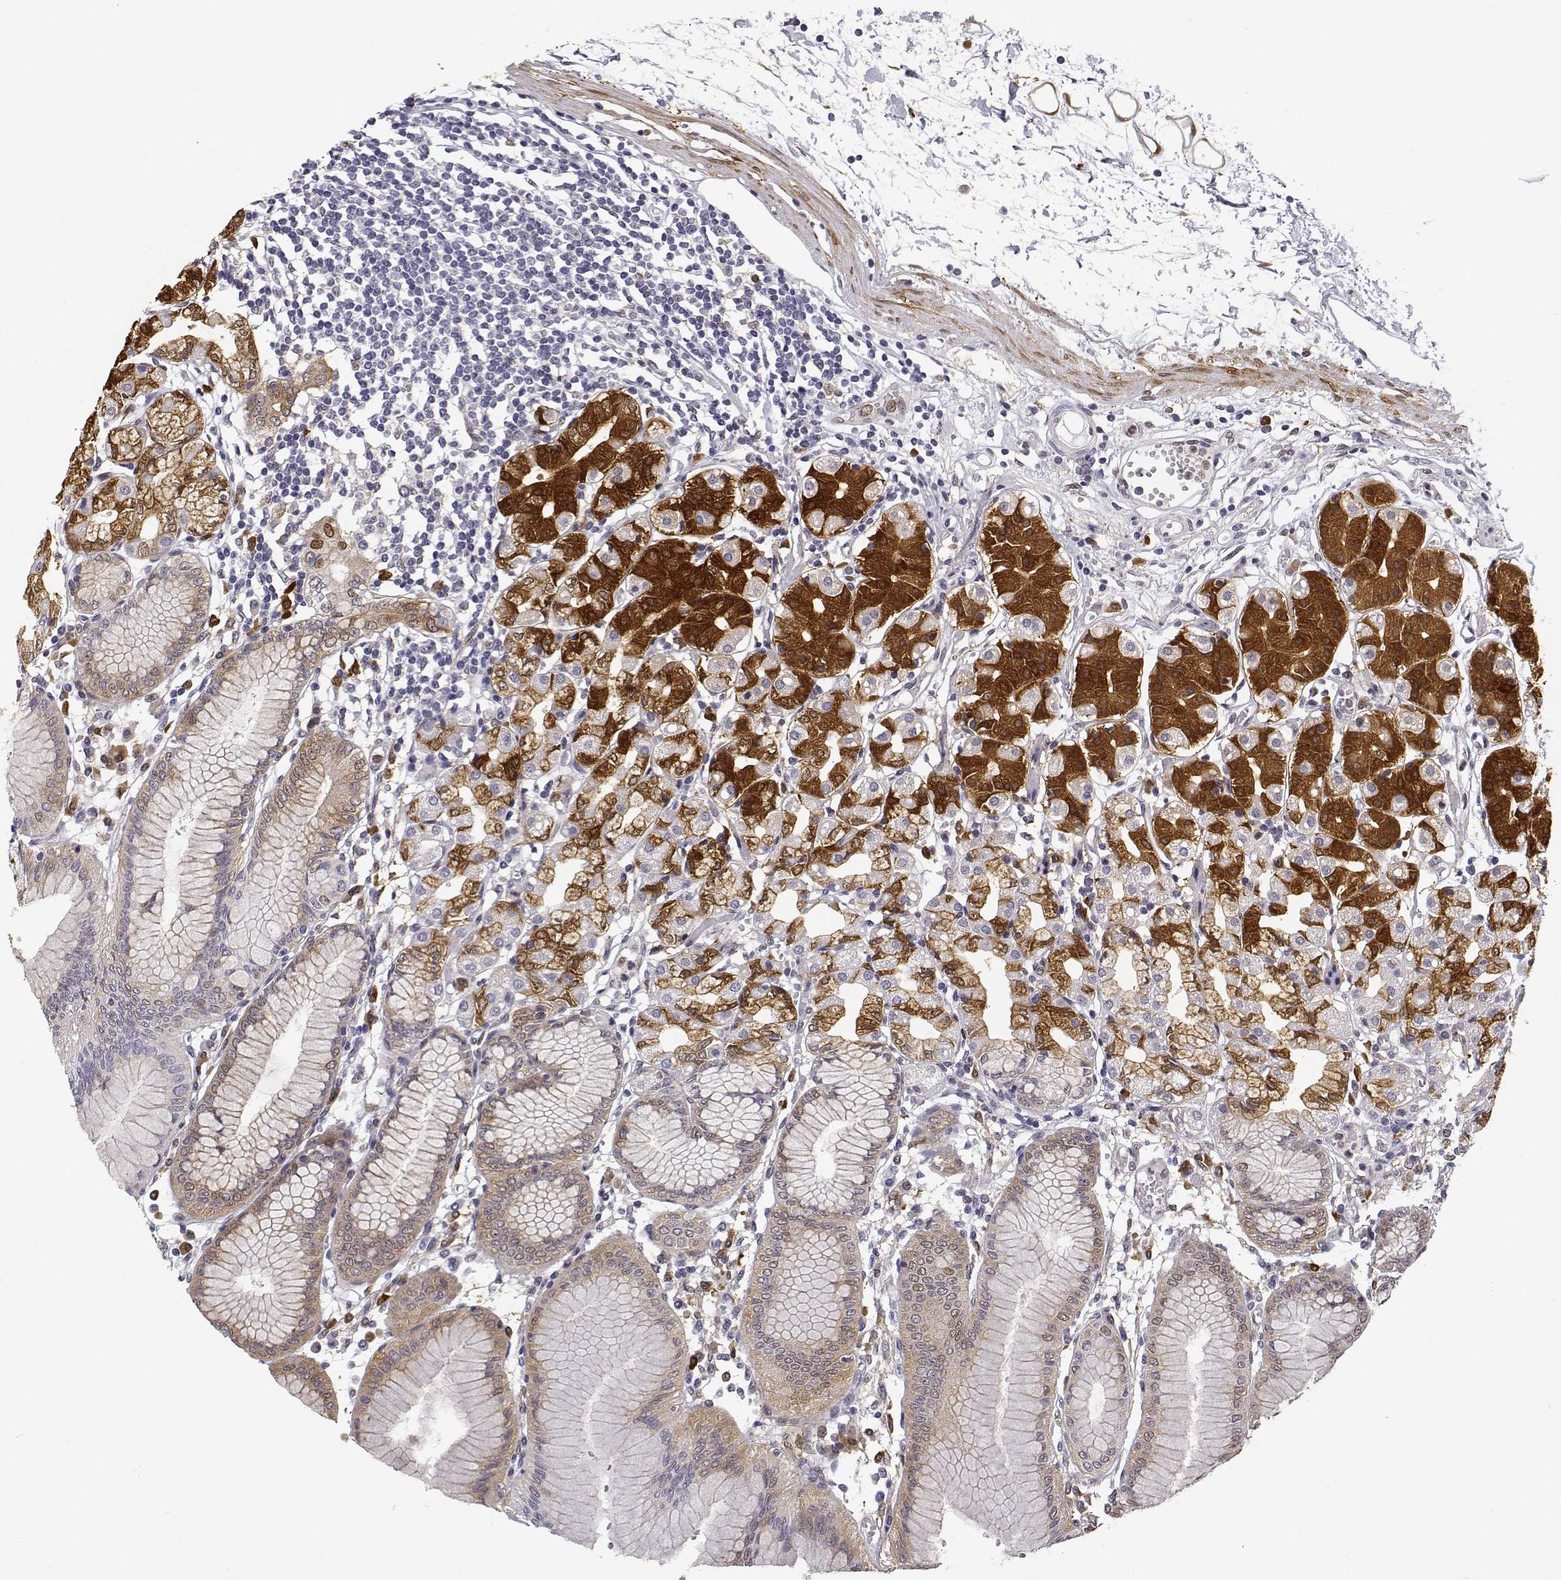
{"staining": {"intensity": "moderate", "quantity": ">75%", "location": "cytoplasmic/membranous,nuclear"}, "tissue": "stomach", "cell_type": "Glandular cells", "image_type": "normal", "snomed": [{"axis": "morphology", "description": "Normal tissue, NOS"}, {"axis": "topography", "description": "Skeletal muscle"}, {"axis": "topography", "description": "Stomach"}], "caption": "Brown immunohistochemical staining in unremarkable stomach demonstrates moderate cytoplasmic/membranous,nuclear staining in approximately >75% of glandular cells.", "gene": "PHGDH", "patient": {"sex": "female", "age": 57}}